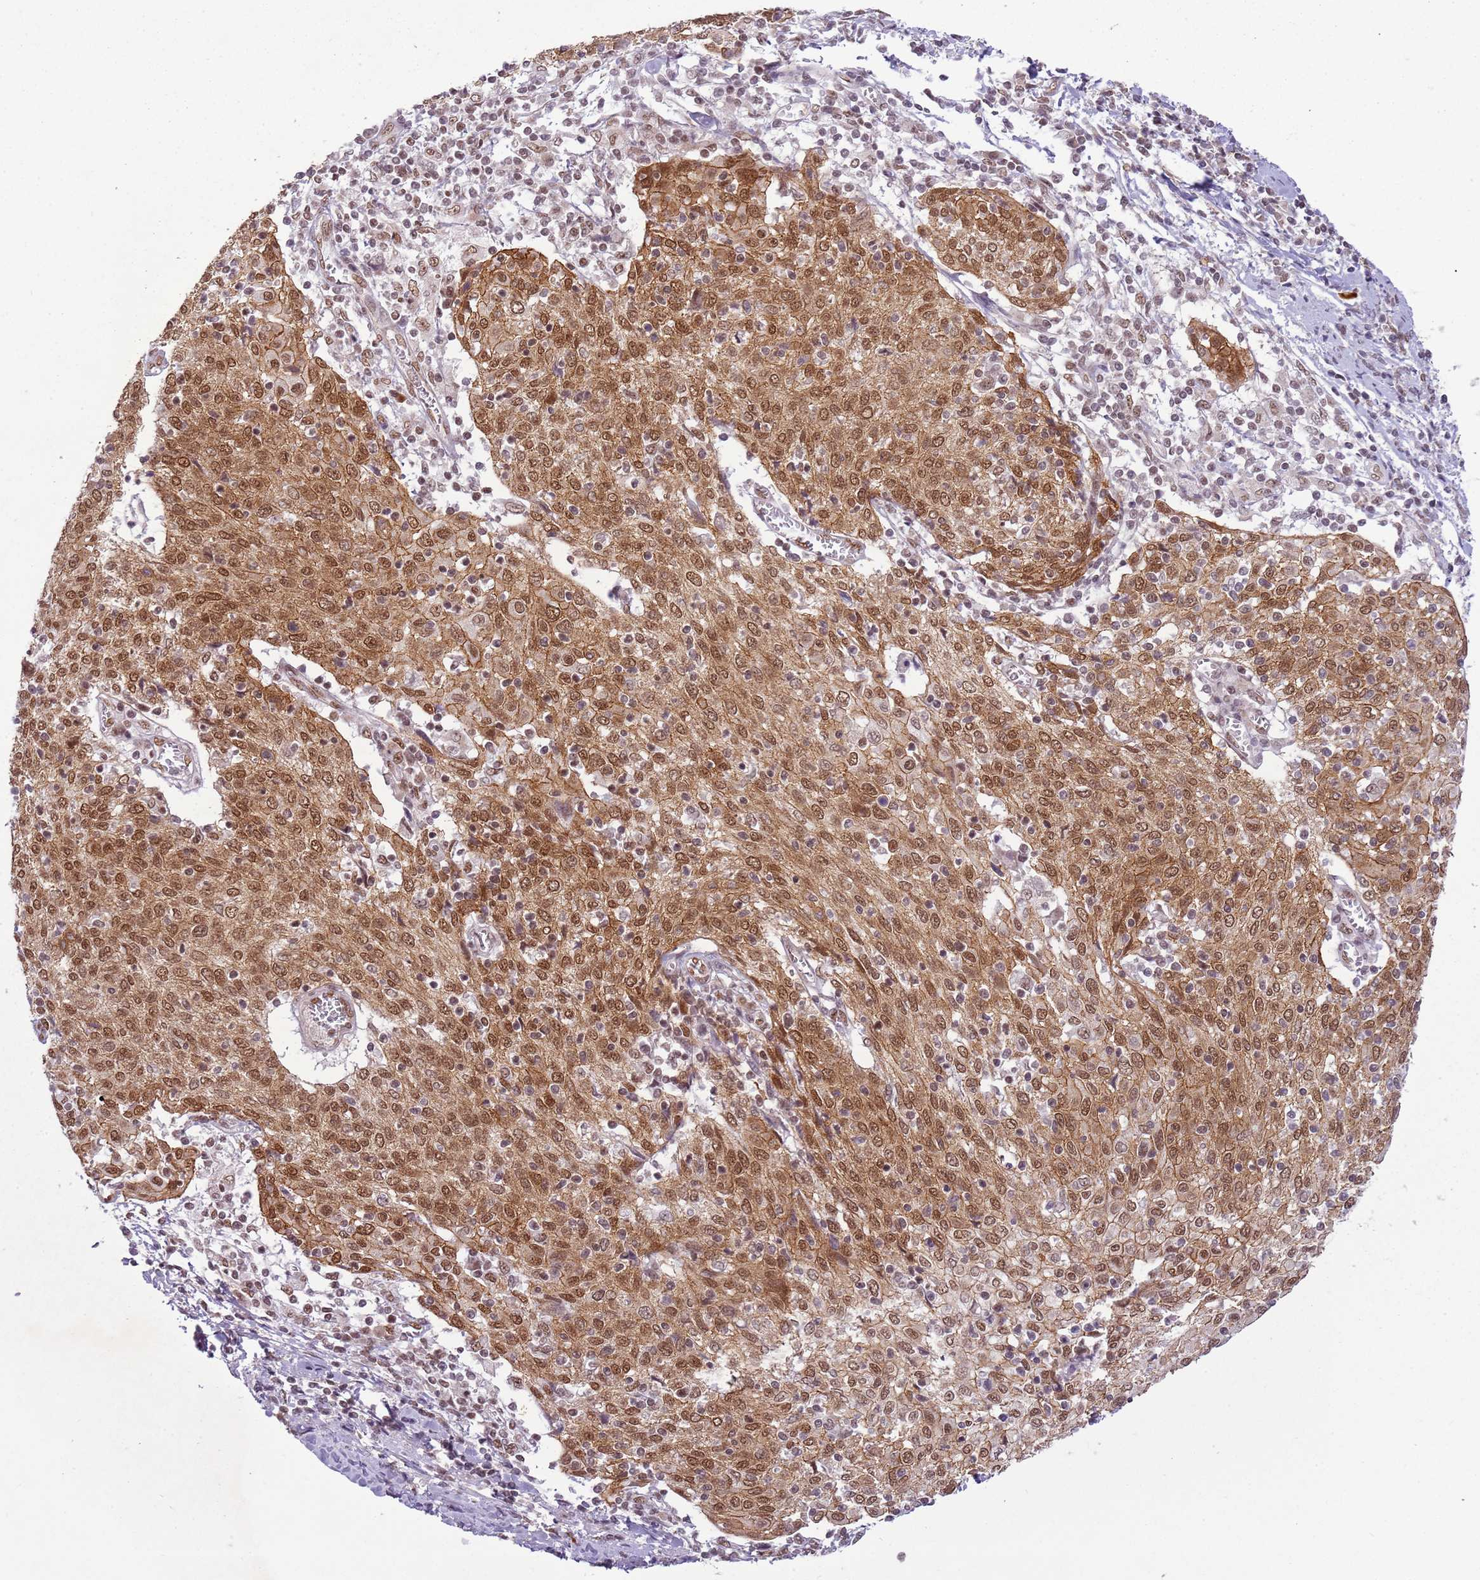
{"staining": {"intensity": "moderate", "quantity": ">75%", "location": "cytoplasmic/membranous,nuclear"}, "tissue": "cervical cancer", "cell_type": "Tumor cells", "image_type": "cancer", "snomed": [{"axis": "morphology", "description": "Squamous cell carcinoma, NOS"}, {"axis": "topography", "description": "Cervix"}], "caption": "Human cervical squamous cell carcinoma stained for a protein (brown) exhibits moderate cytoplasmic/membranous and nuclear positive positivity in about >75% of tumor cells.", "gene": "FAM120AOS", "patient": {"sex": "female", "age": 52}}